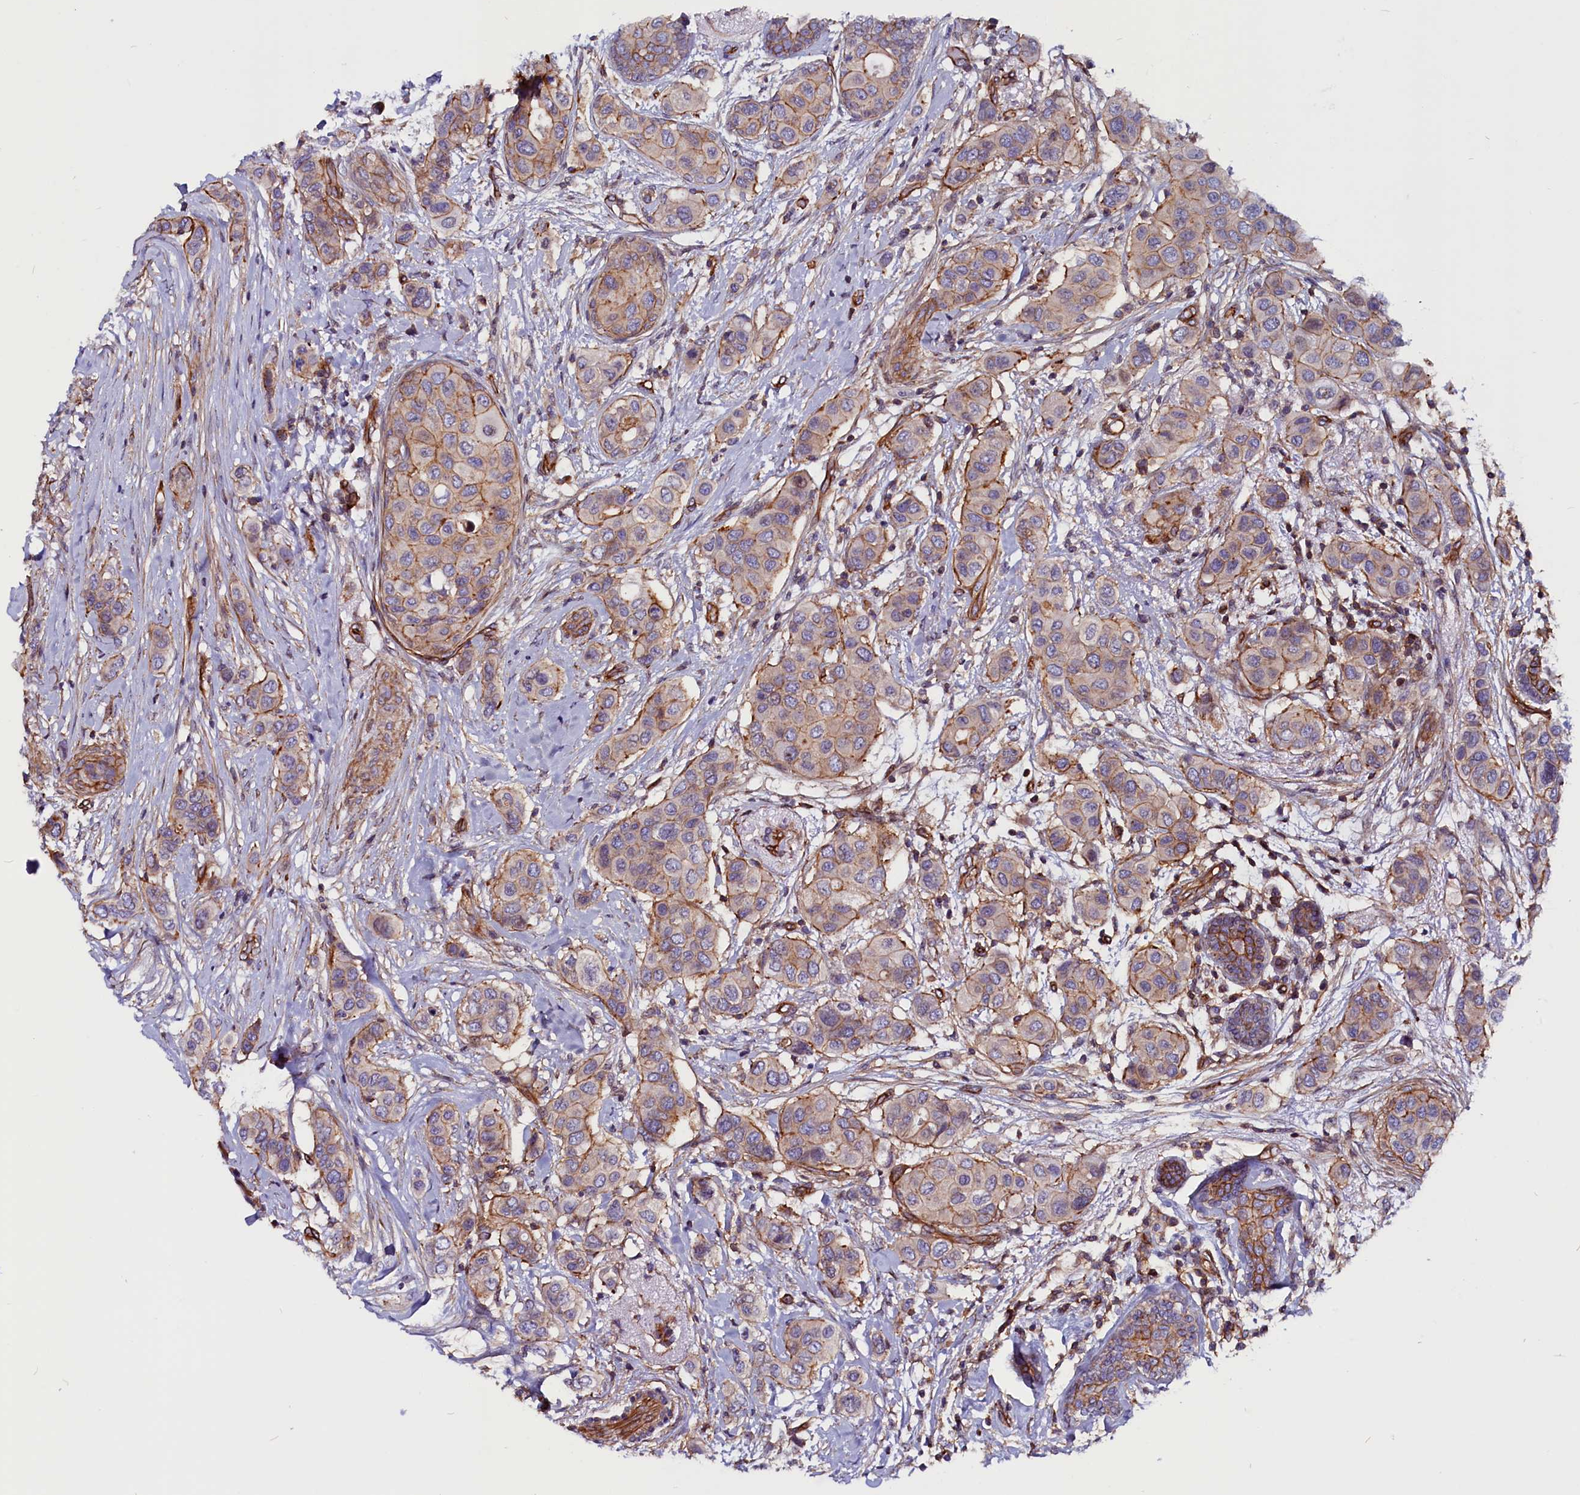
{"staining": {"intensity": "weak", "quantity": "25%-75%", "location": "cytoplasmic/membranous"}, "tissue": "breast cancer", "cell_type": "Tumor cells", "image_type": "cancer", "snomed": [{"axis": "morphology", "description": "Lobular carcinoma"}, {"axis": "topography", "description": "Breast"}], "caption": "IHC (DAB) staining of human breast cancer (lobular carcinoma) shows weak cytoplasmic/membranous protein expression in about 25%-75% of tumor cells.", "gene": "ZNF749", "patient": {"sex": "female", "age": 51}}